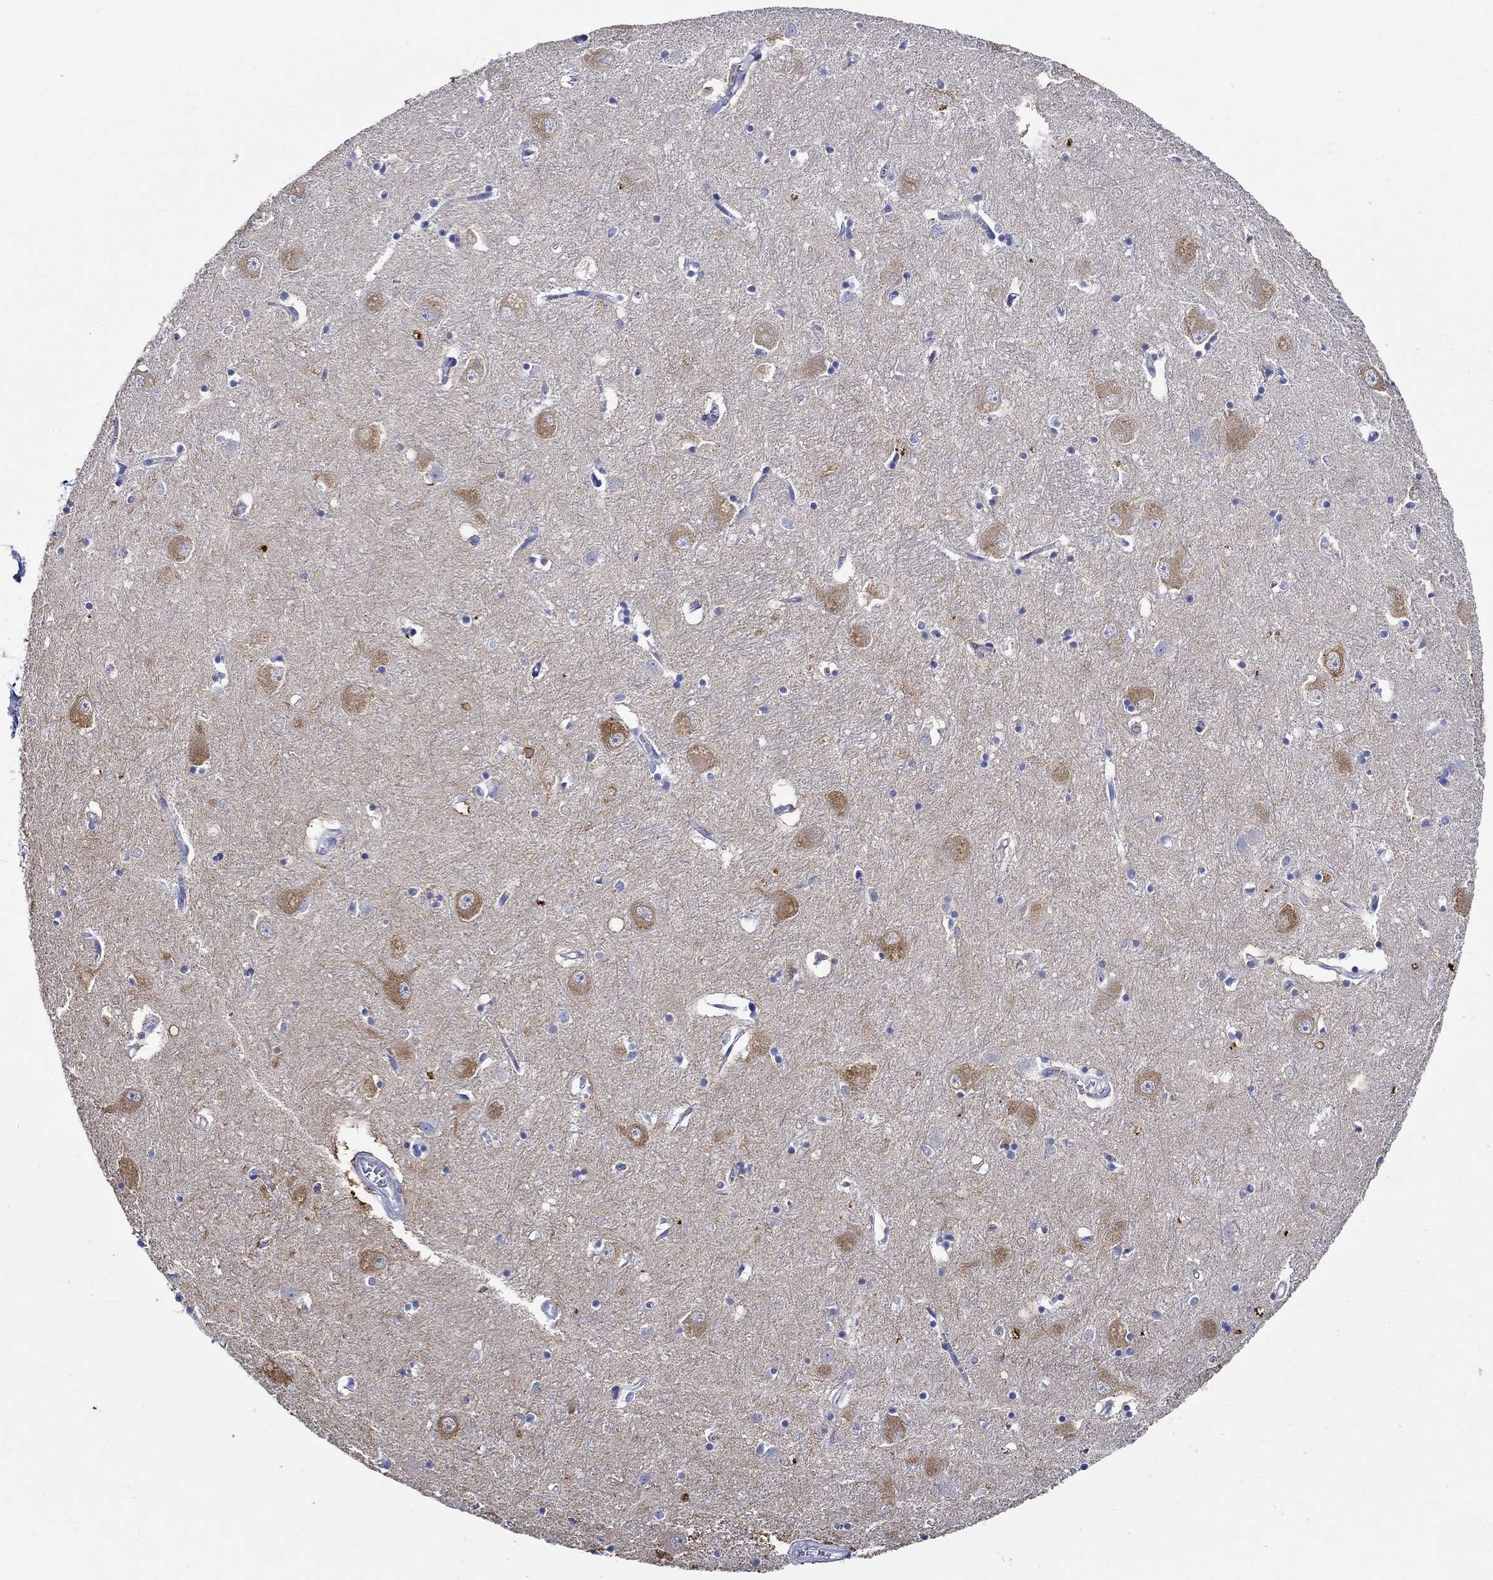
{"staining": {"intensity": "moderate", "quantity": "<25%", "location": "cytoplasmic/membranous"}, "tissue": "caudate", "cell_type": "Glial cells", "image_type": "normal", "snomed": [{"axis": "morphology", "description": "Normal tissue, NOS"}, {"axis": "topography", "description": "Lateral ventricle wall"}], "caption": "Glial cells demonstrate moderate cytoplasmic/membranous staining in about <25% of cells in unremarkable caudate. The staining is performed using DAB brown chromogen to label protein expression. The nuclei are counter-stained blue using hematoxylin.", "gene": "FBXO2", "patient": {"sex": "male", "age": 54}}